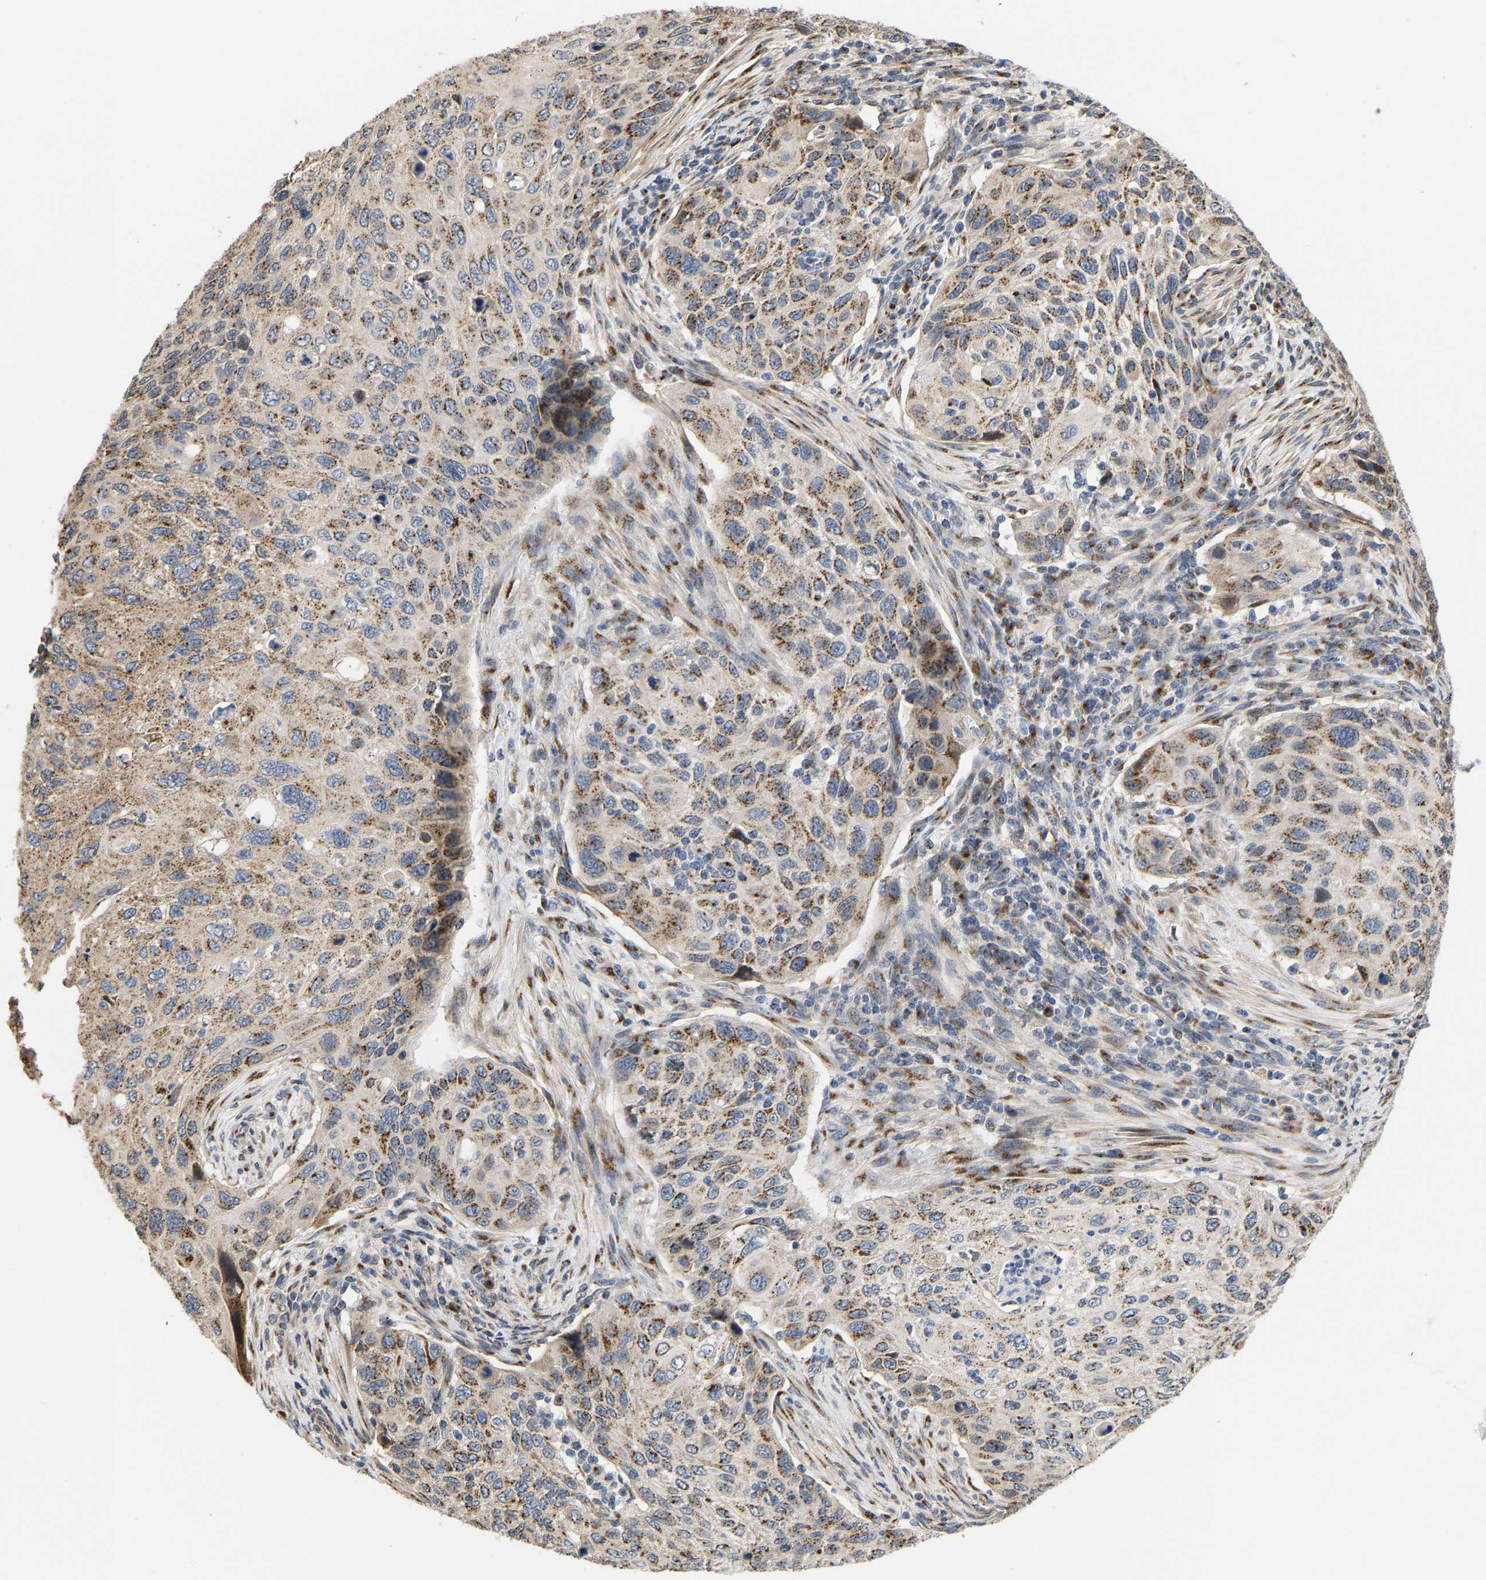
{"staining": {"intensity": "moderate", "quantity": ">75%", "location": "cytoplasmic/membranous"}, "tissue": "cervical cancer", "cell_type": "Tumor cells", "image_type": "cancer", "snomed": [{"axis": "morphology", "description": "Squamous cell carcinoma, NOS"}, {"axis": "topography", "description": "Cervix"}], "caption": "This is a histology image of immunohistochemistry (IHC) staining of cervical cancer (squamous cell carcinoma), which shows moderate positivity in the cytoplasmic/membranous of tumor cells.", "gene": "YIPF4", "patient": {"sex": "female", "age": 70}}